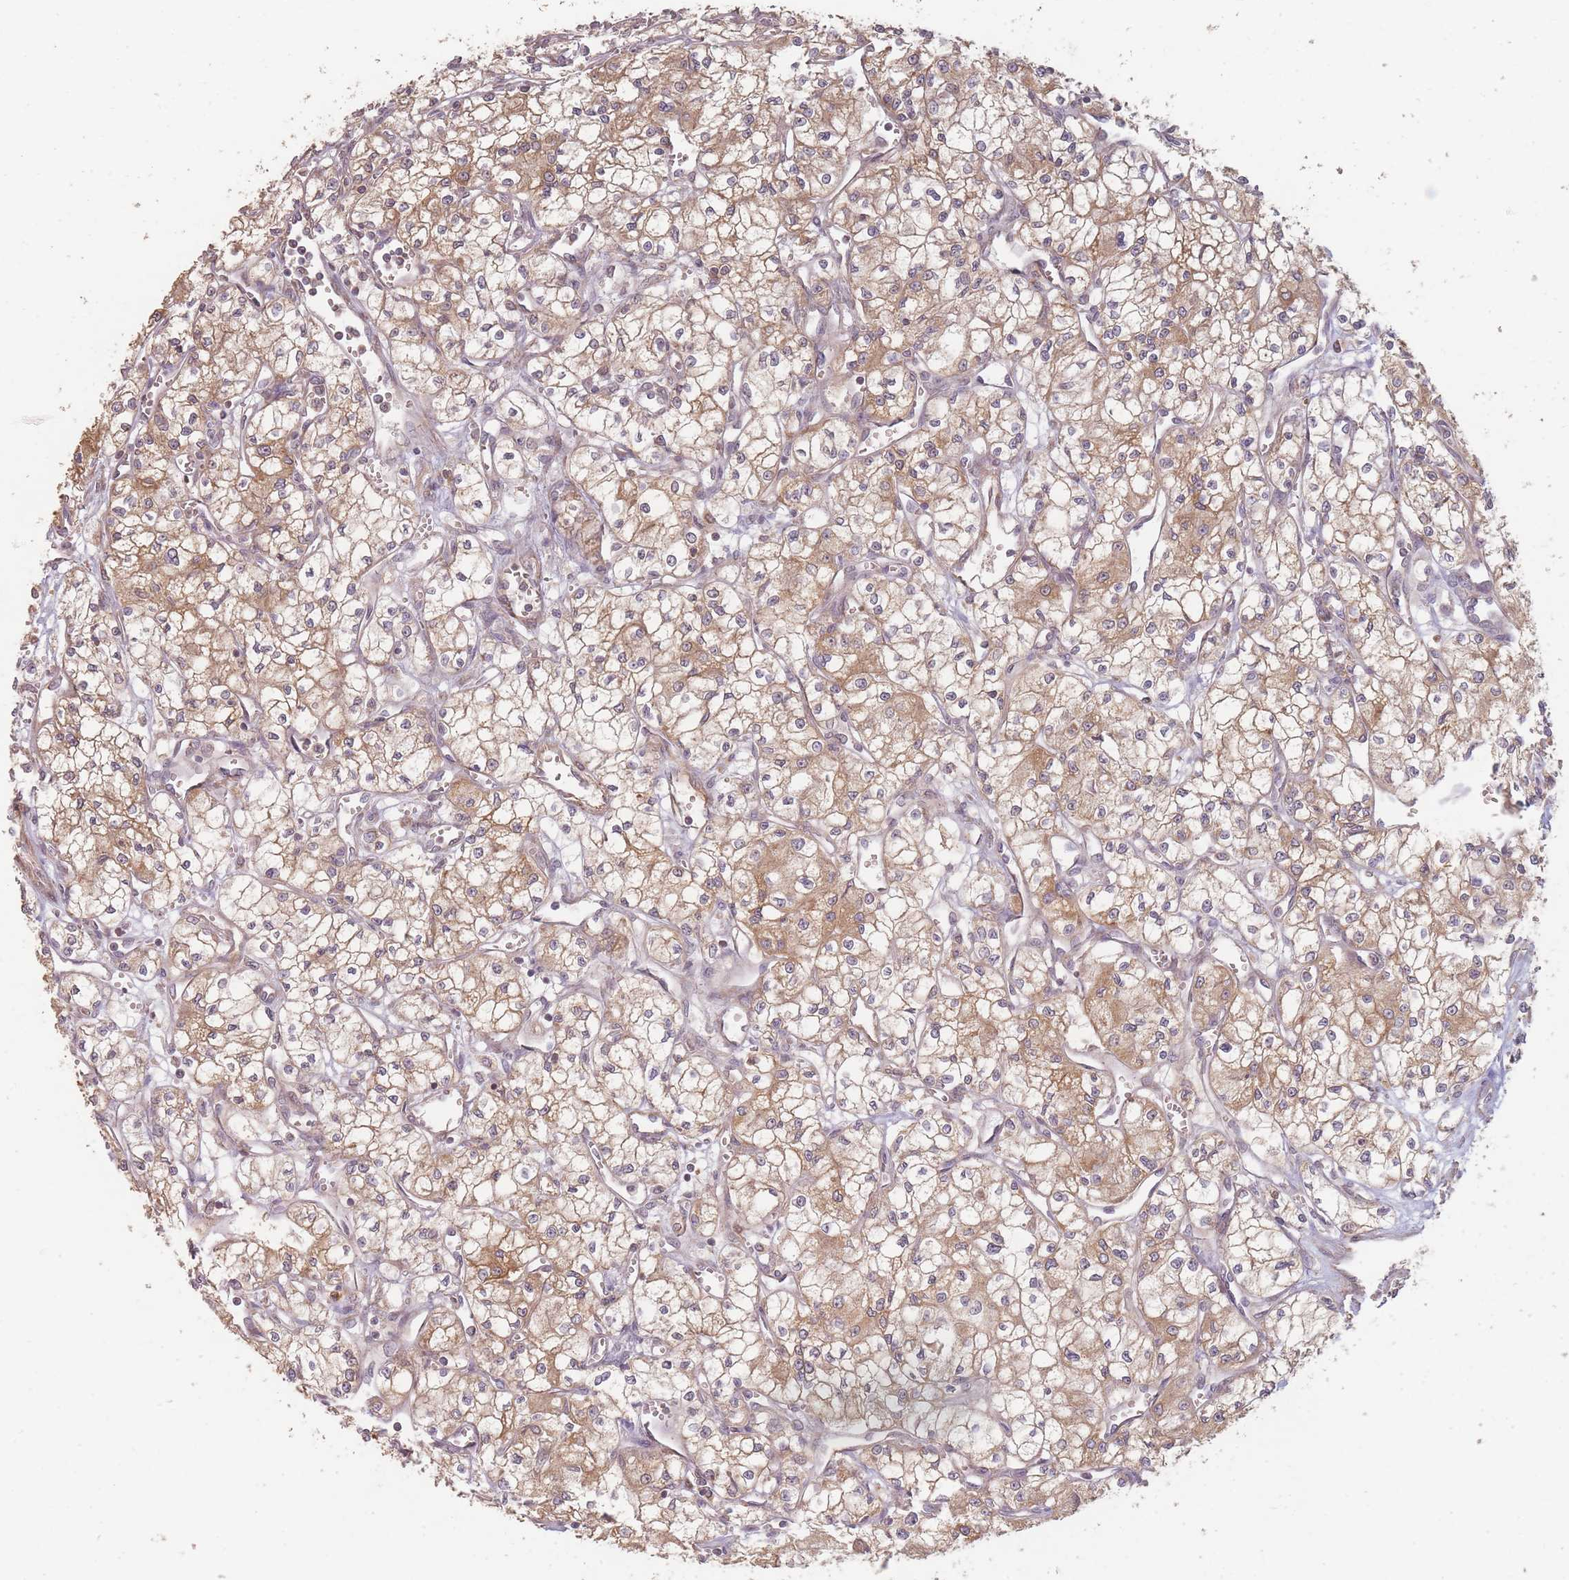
{"staining": {"intensity": "moderate", "quantity": ">75%", "location": "cytoplasmic/membranous"}, "tissue": "renal cancer", "cell_type": "Tumor cells", "image_type": "cancer", "snomed": [{"axis": "morphology", "description": "Adenocarcinoma, NOS"}, {"axis": "topography", "description": "Kidney"}], "caption": "Immunohistochemical staining of renal adenocarcinoma exhibits moderate cytoplasmic/membranous protein positivity in approximately >75% of tumor cells. Immunohistochemistry (ihc) stains the protein of interest in brown and the nuclei are stained blue.", "gene": "MRPS6", "patient": {"sex": "male", "age": 59}}